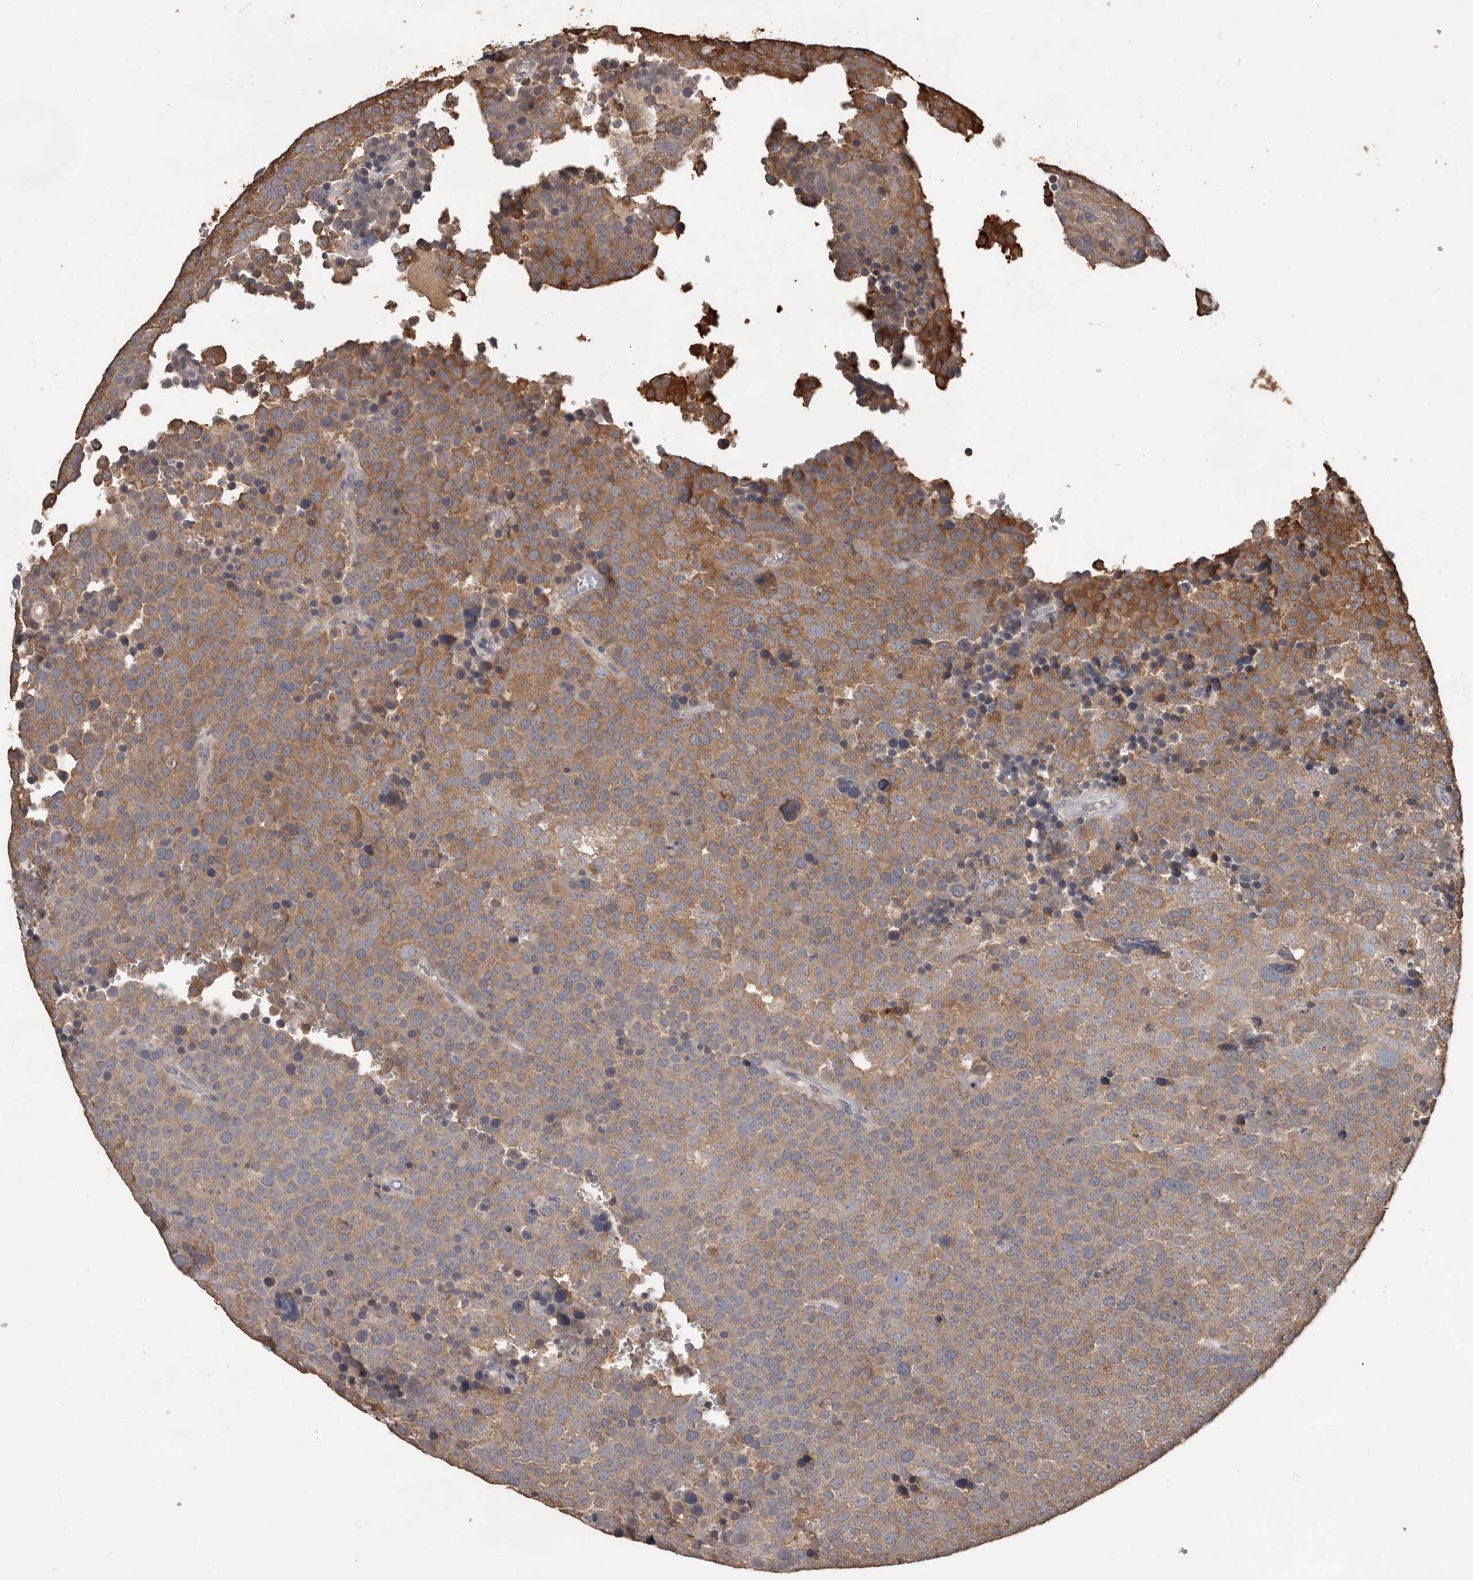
{"staining": {"intensity": "weak", "quantity": ">75%", "location": "cytoplasmic/membranous"}, "tissue": "testis cancer", "cell_type": "Tumor cells", "image_type": "cancer", "snomed": [{"axis": "morphology", "description": "Seminoma, NOS"}, {"axis": "topography", "description": "Testis"}], "caption": "Testis cancer (seminoma) tissue reveals weak cytoplasmic/membranous staining in about >75% of tumor cells, visualized by immunohistochemistry.", "gene": "MTF1", "patient": {"sex": "male", "age": 71}}